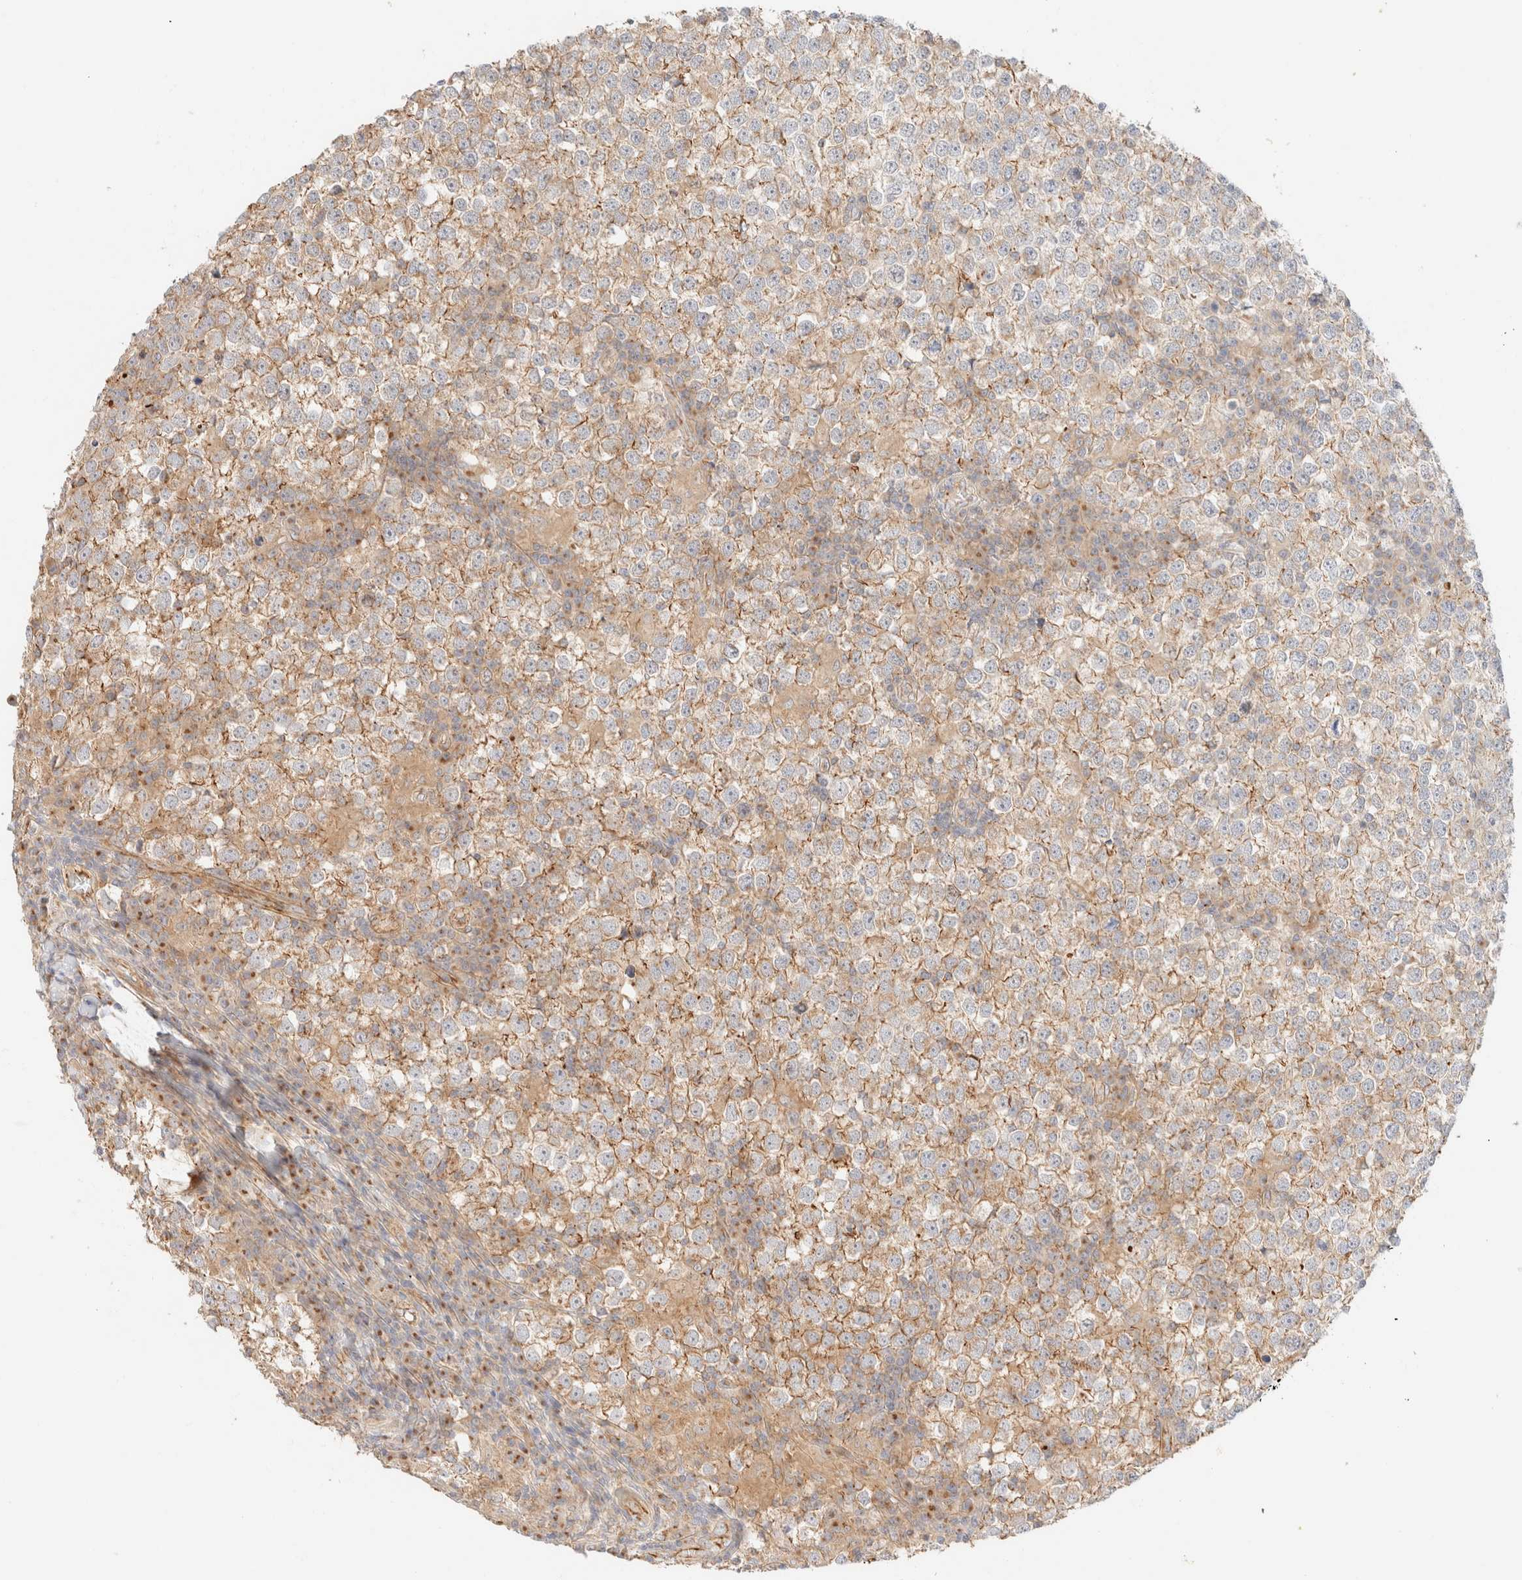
{"staining": {"intensity": "weak", "quantity": ">75%", "location": "cytoplasmic/membranous"}, "tissue": "testis cancer", "cell_type": "Tumor cells", "image_type": "cancer", "snomed": [{"axis": "morphology", "description": "Seminoma, NOS"}, {"axis": "topography", "description": "Testis"}], "caption": "Brown immunohistochemical staining in seminoma (testis) exhibits weak cytoplasmic/membranous staining in about >75% of tumor cells. (DAB IHC, brown staining for protein, blue staining for nuclei).", "gene": "MYO10", "patient": {"sex": "male", "age": 65}}